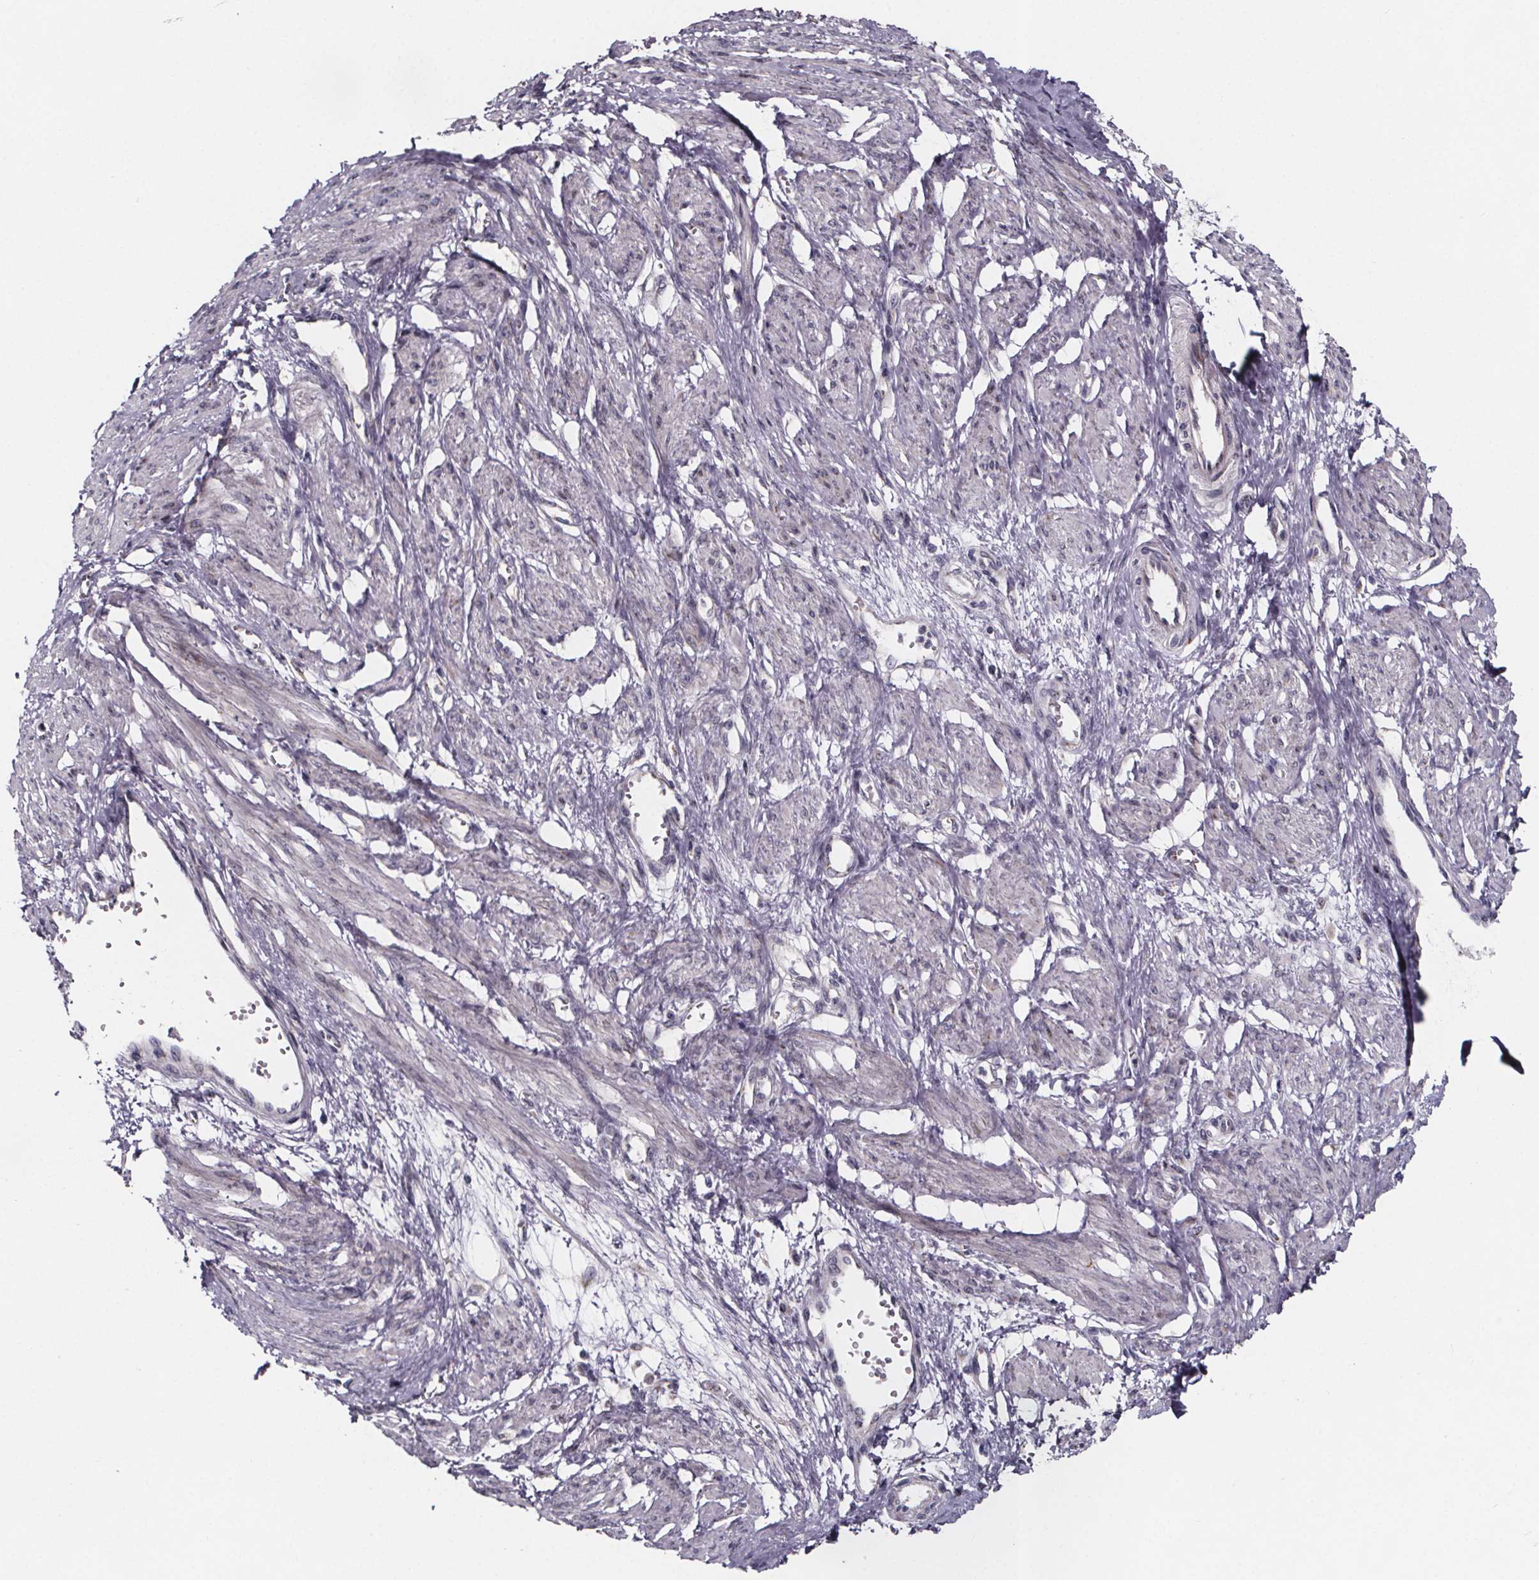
{"staining": {"intensity": "negative", "quantity": "none", "location": "none"}, "tissue": "smooth muscle", "cell_type": "Smooth muscle cells", "image_type": "normal", "snomed": [{"axis": "morphology", "description": "Normal tissue, NOS"}, {"axis": "topography", "description": "Smooth muscle"}, {"axis": "topography", "description": "Uterus"}], "caption": "Micrograph shows no significant protein expression in smooth muscle cells of unremarkable smooth muscle.", "gene": "NDST1", "patient": {"sex": "female", "age": 39}}